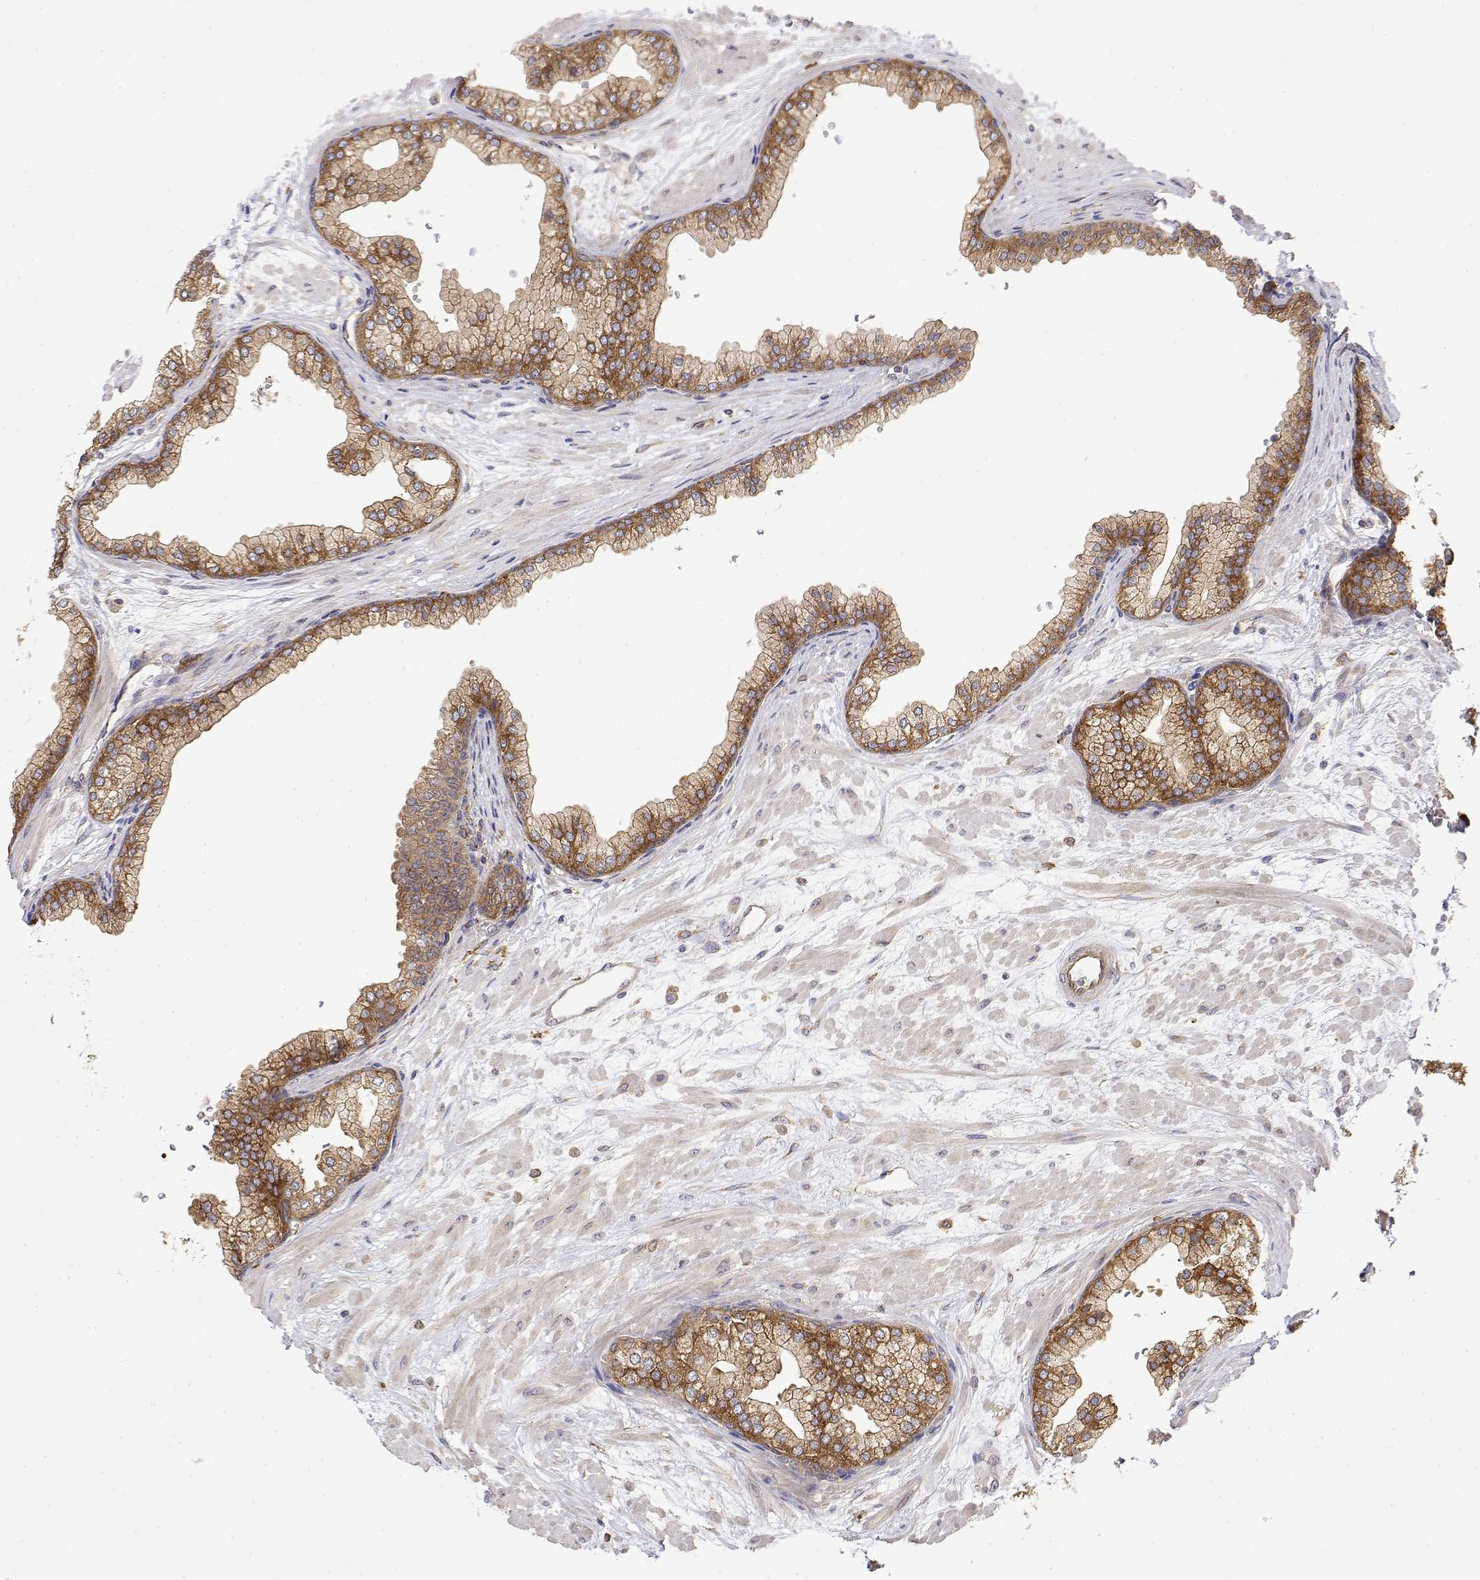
{"staining": {"intensity": "moderate", "quantity": ">75%", "location": "cytoplasmic/membranous"}, "tissue": "prostate", "cell_type": "Glandular cells", "image_type": "normal", "snomed": [{"axis": "morphology", "description": "Normal tissue, NOS"}, {"axis": "topography", "description": "Prostate"}, {"axis": "topography", "description": "Peripheral nerve tissue"}], "caption": "Prostate stained with a brown dye displays moderate cytoplasmic/membranous positive positivity in about >75% of glandular cells.", "gene": "PACSIN2", "patient": {"sex": "male", "age": 61}}